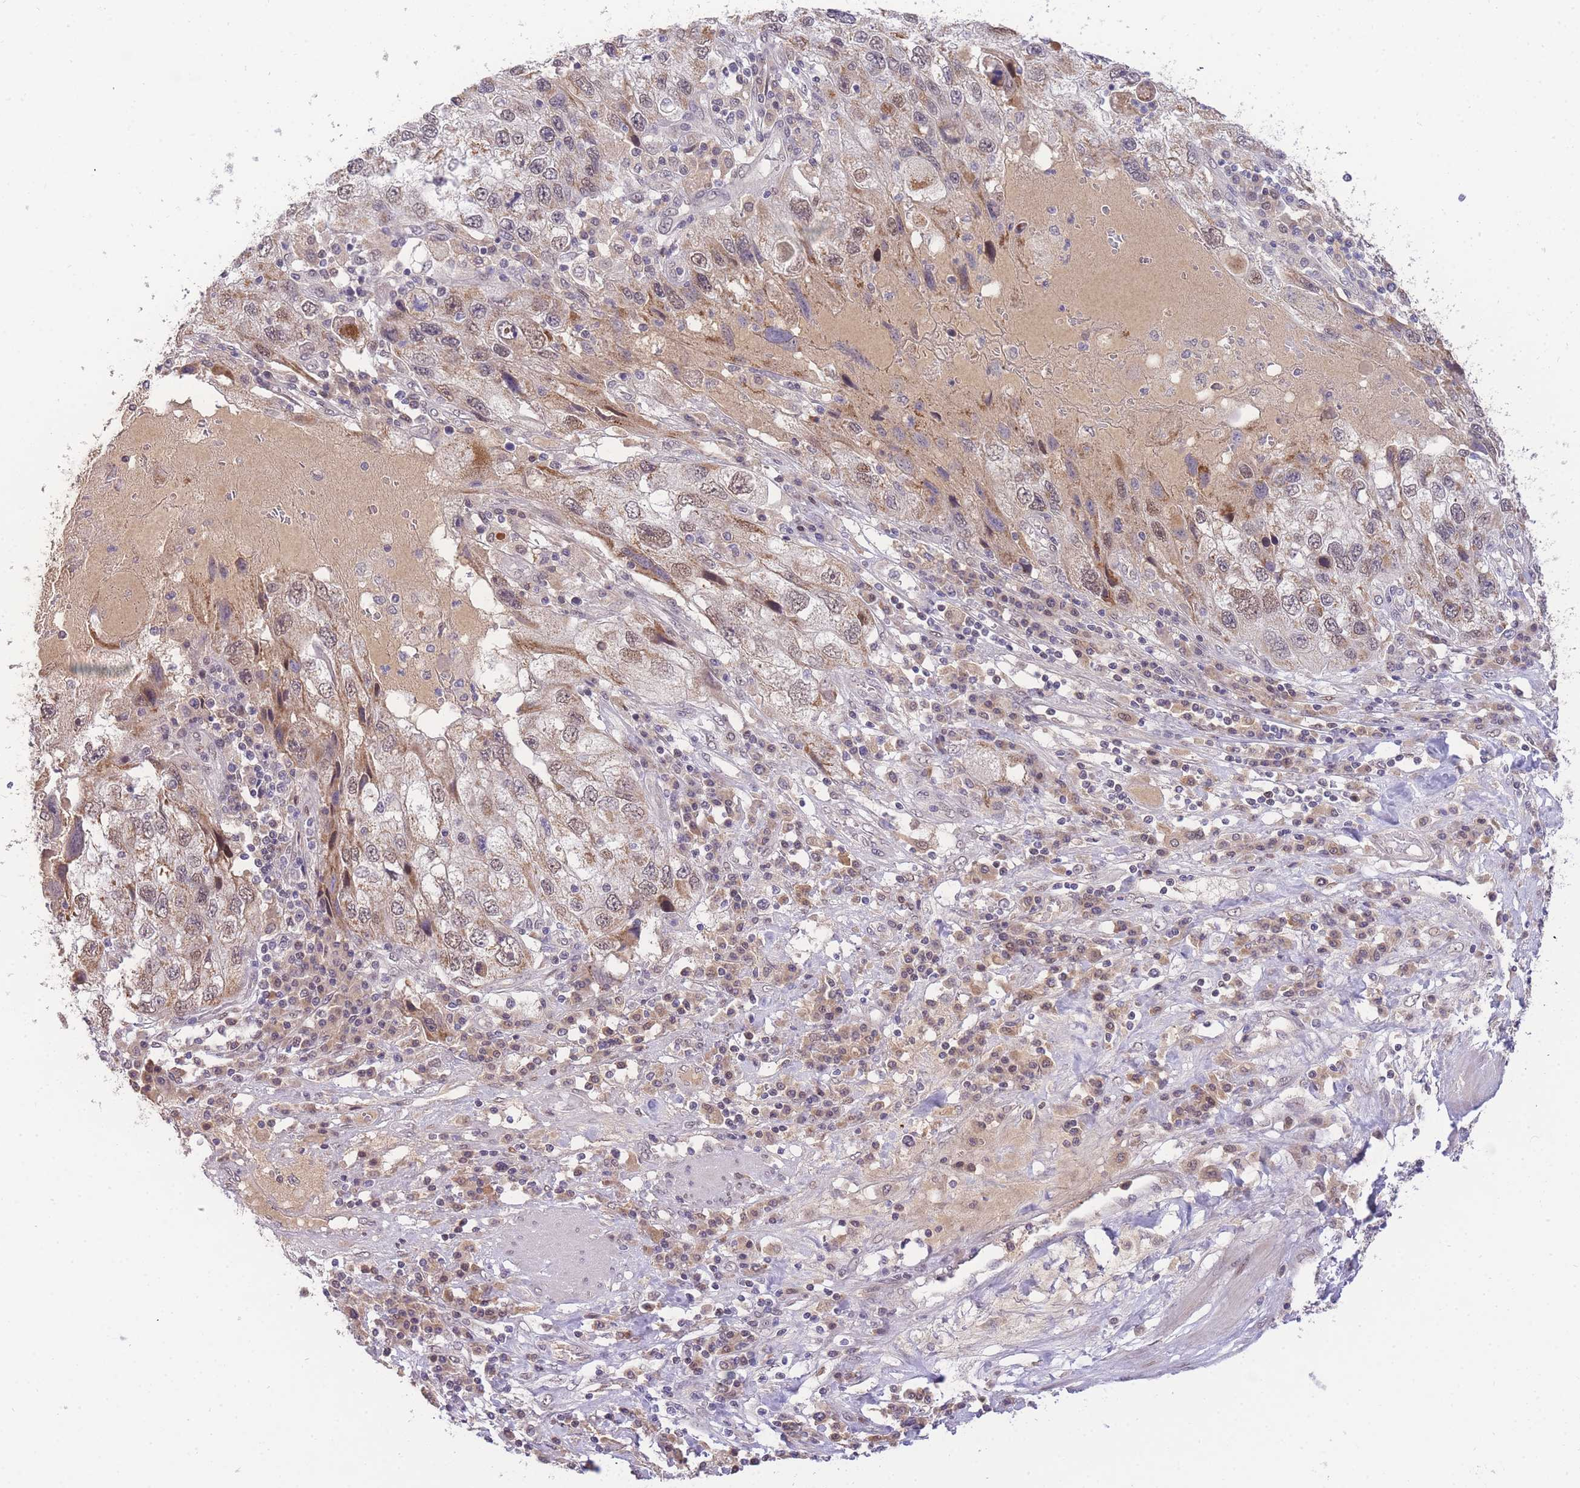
{"staining": {"intensity": "moderate", "quantity": ">75%", "location": "cytoplasmic/membranous,nuclear"}, "tissue": "endometrial cancer", "cell_type": "Tumor cells", "image_type": "cancer", "snomed": [{"axis": "morphology", "description": "Adenocarcinoma, NOS"}, {"axis": "topography", "description": "Endometrium"}], "caption": "A histopathology image of adenocarcinoma (endometrial) stained for a protein exhibits moderate cytoplasmic/membranous and nuclear brown staining in tumor cells.", "gene": "PUS10", "patient": {"sex": "female", "age": 49}}